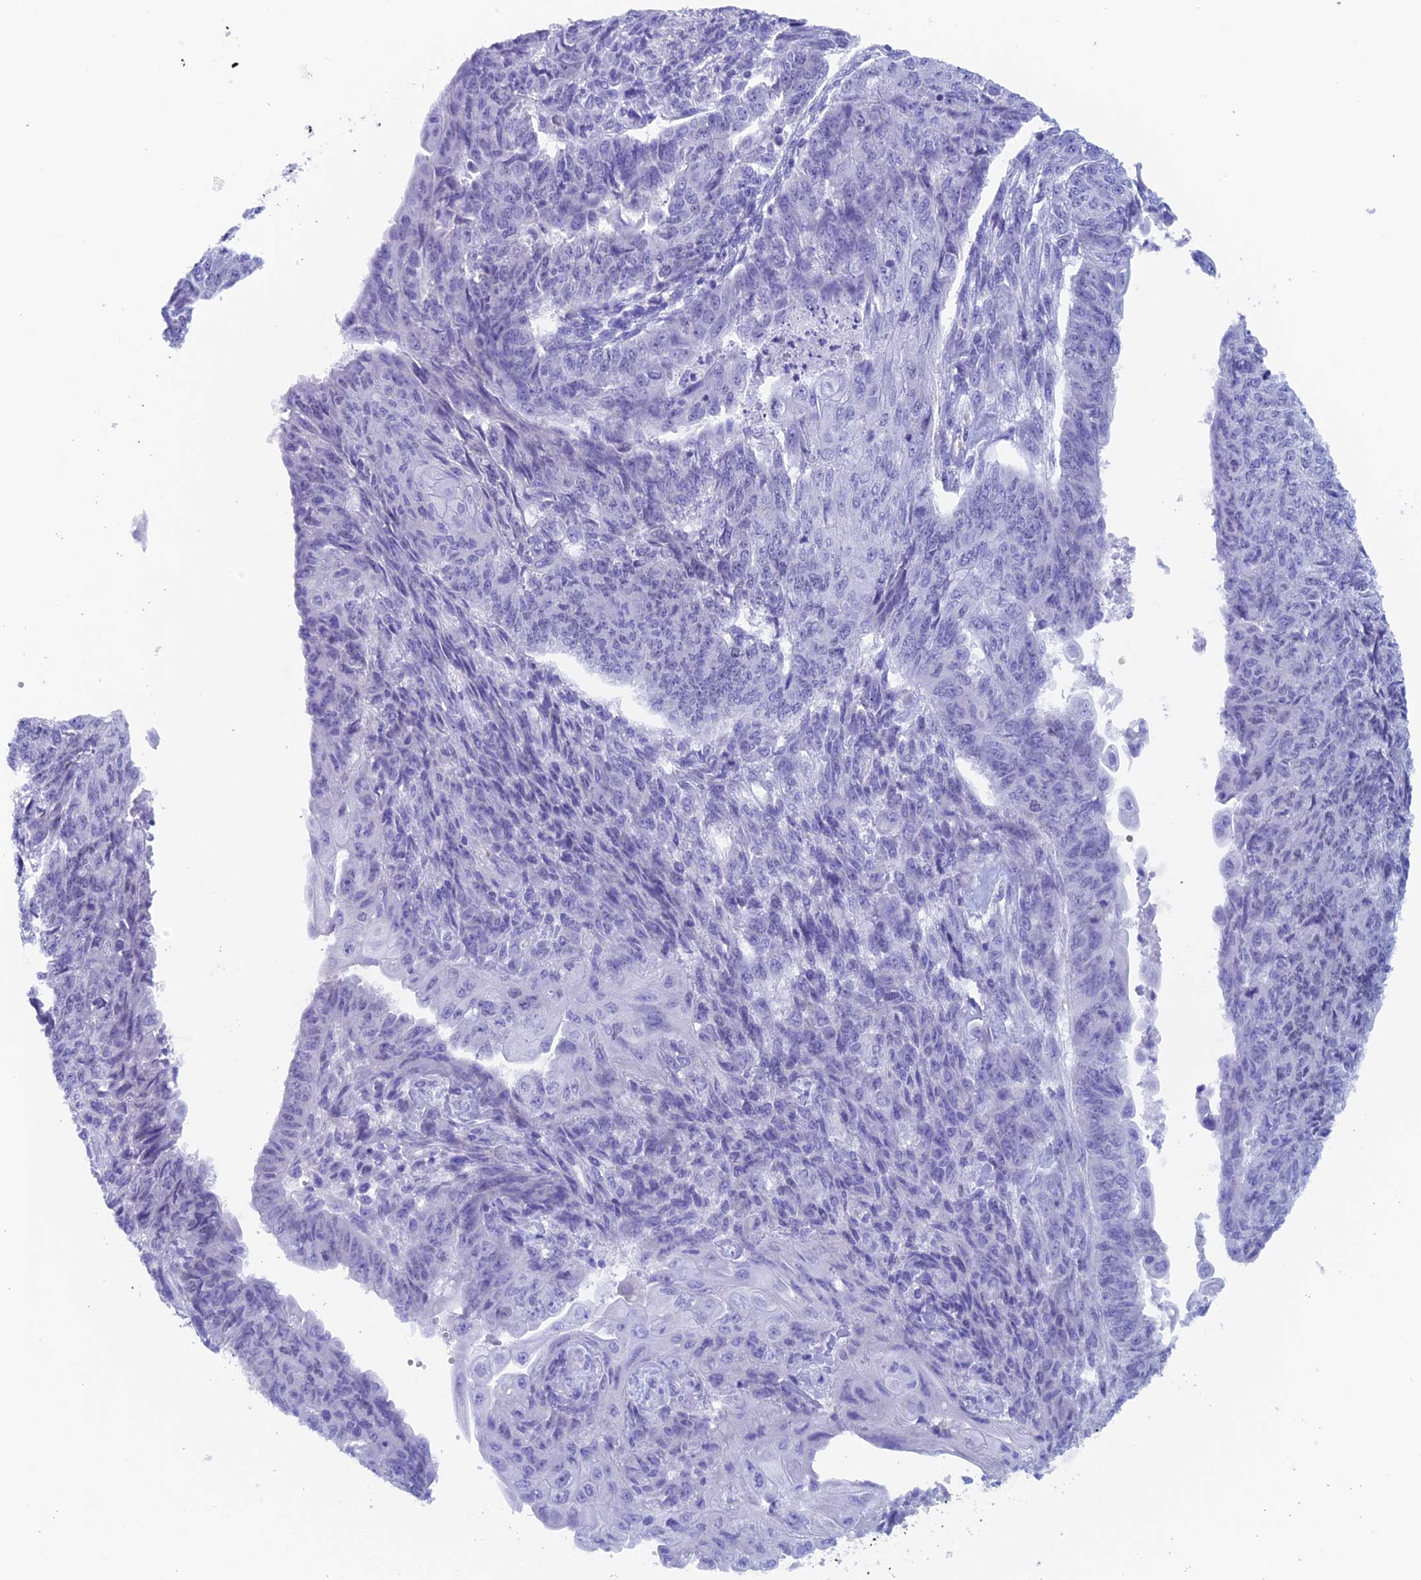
{"staining": {"intensity": "negative", "quantity": "none", "location": "none"}, "tissue": "endometrial cancer", "cell_type": "Tumor cells", "image_type": "cancer", "snomed": [{"axis": "morphology", "description": "Adenocarcinoma, NOS"}, {"axis": "topography", "description": "Endometrium"}], "caption": "Immunohistochemical staining of adenocarcinoma (endometrial) demonstrates no significant positivity in tumor cells.", "gene": "PSMC3IP", "patient": {"sex": "female", "age": 32}}